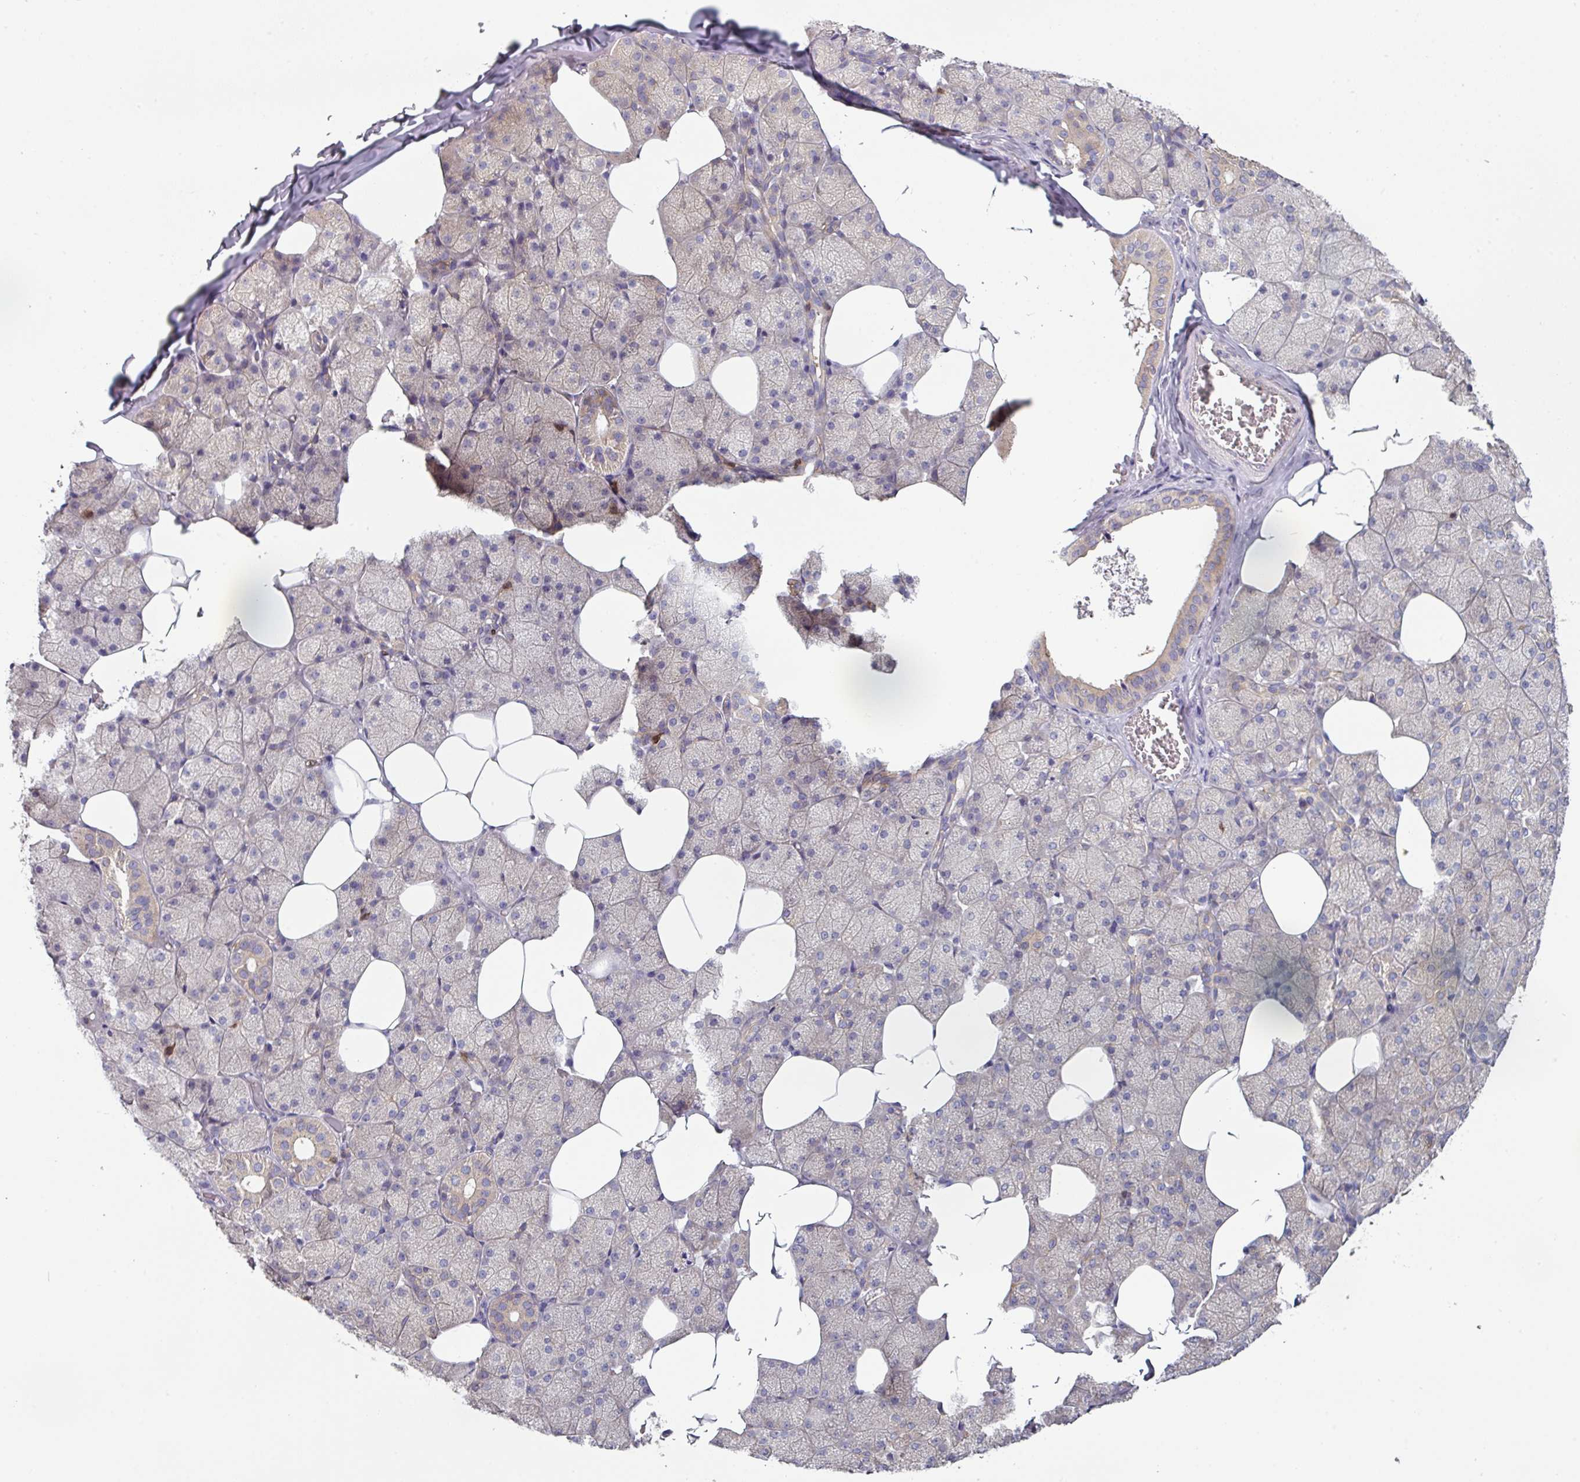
{"staining": {"intensity": "weak", "quantity": "25%-75%", "location": "cytoplasmic/membranous"}, "tissue": "salivary gland", "cell_type": "Glandular cells", "image_type": "normal", "snomed": [{"axis": "morphology", "description": "Normal tissue, NOS"}, {"axis": "topography", "description": "Salivary gland"}, {"axis": "topography", "description": "Peripheral nerve tissue"}], "caption": "The micrograph exhibits immunohistochemical staining of unremarkable salivary gland. There is weak cytoplasmic/membranous positivity is present in about 25%-75% of glandular cells.", "gene": "CD3G", "patient": {"sex": "male", "age": 38}}